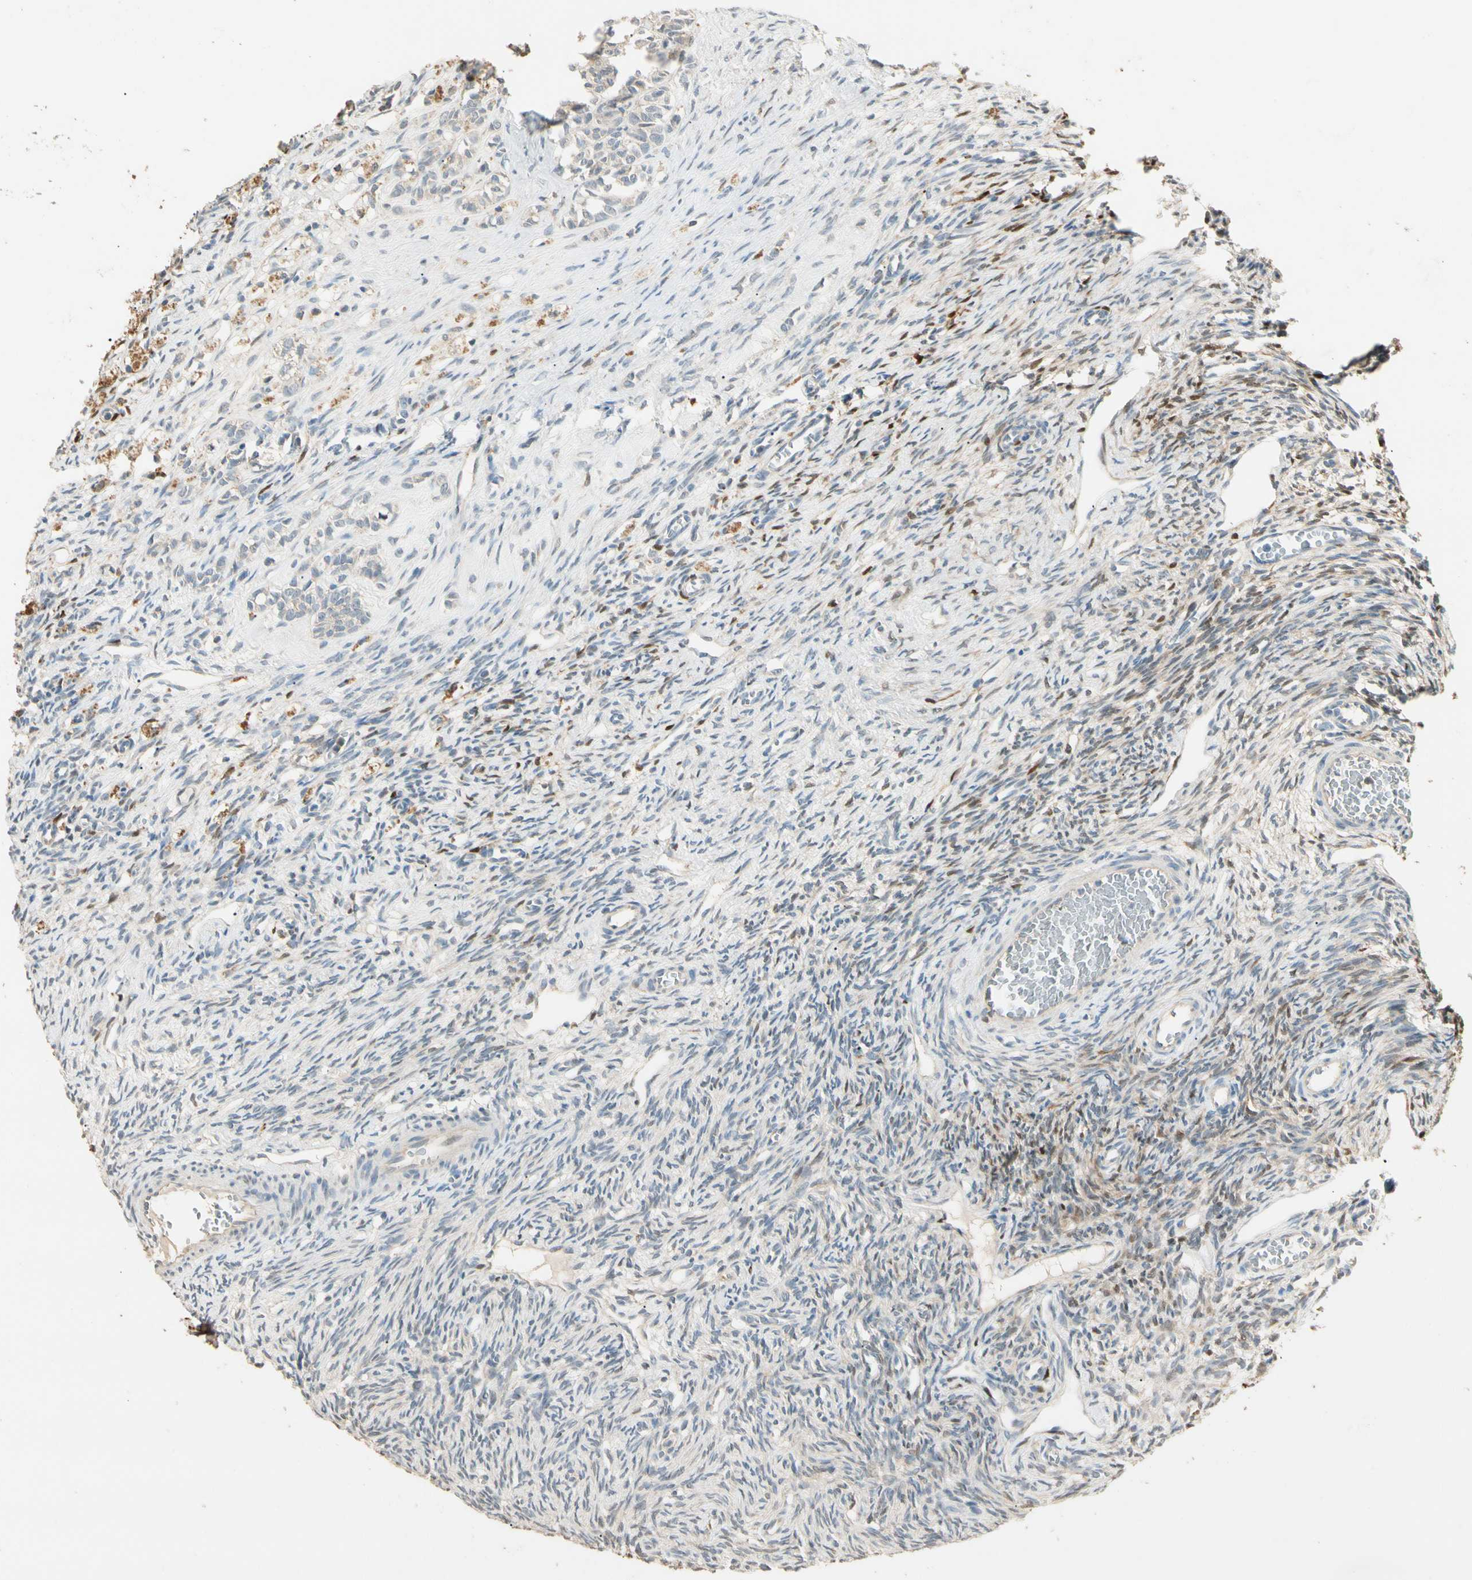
{"staining": {"intensity": "moderate", "quantity": "<25%", "location": "cytoplasmic/membranous,nuclear"}, "tissue": "ovary", "cell_type": "Ovarian stroma cells", "image_type": "normal", "snomed": [{"axis": "morphology", "description": "Normal tissue, NOS"}, {"axis": "topography", "description": "Ovary"}], "caption": "DAB immunohistochemical staining of benign ovary shows moderate cytoplasmic/membranous,nuclear protein positivity in approximately <25% of ovarian stroma cells.", "gene": "GNE", "patient": {"sex": "female", "age": 33}}